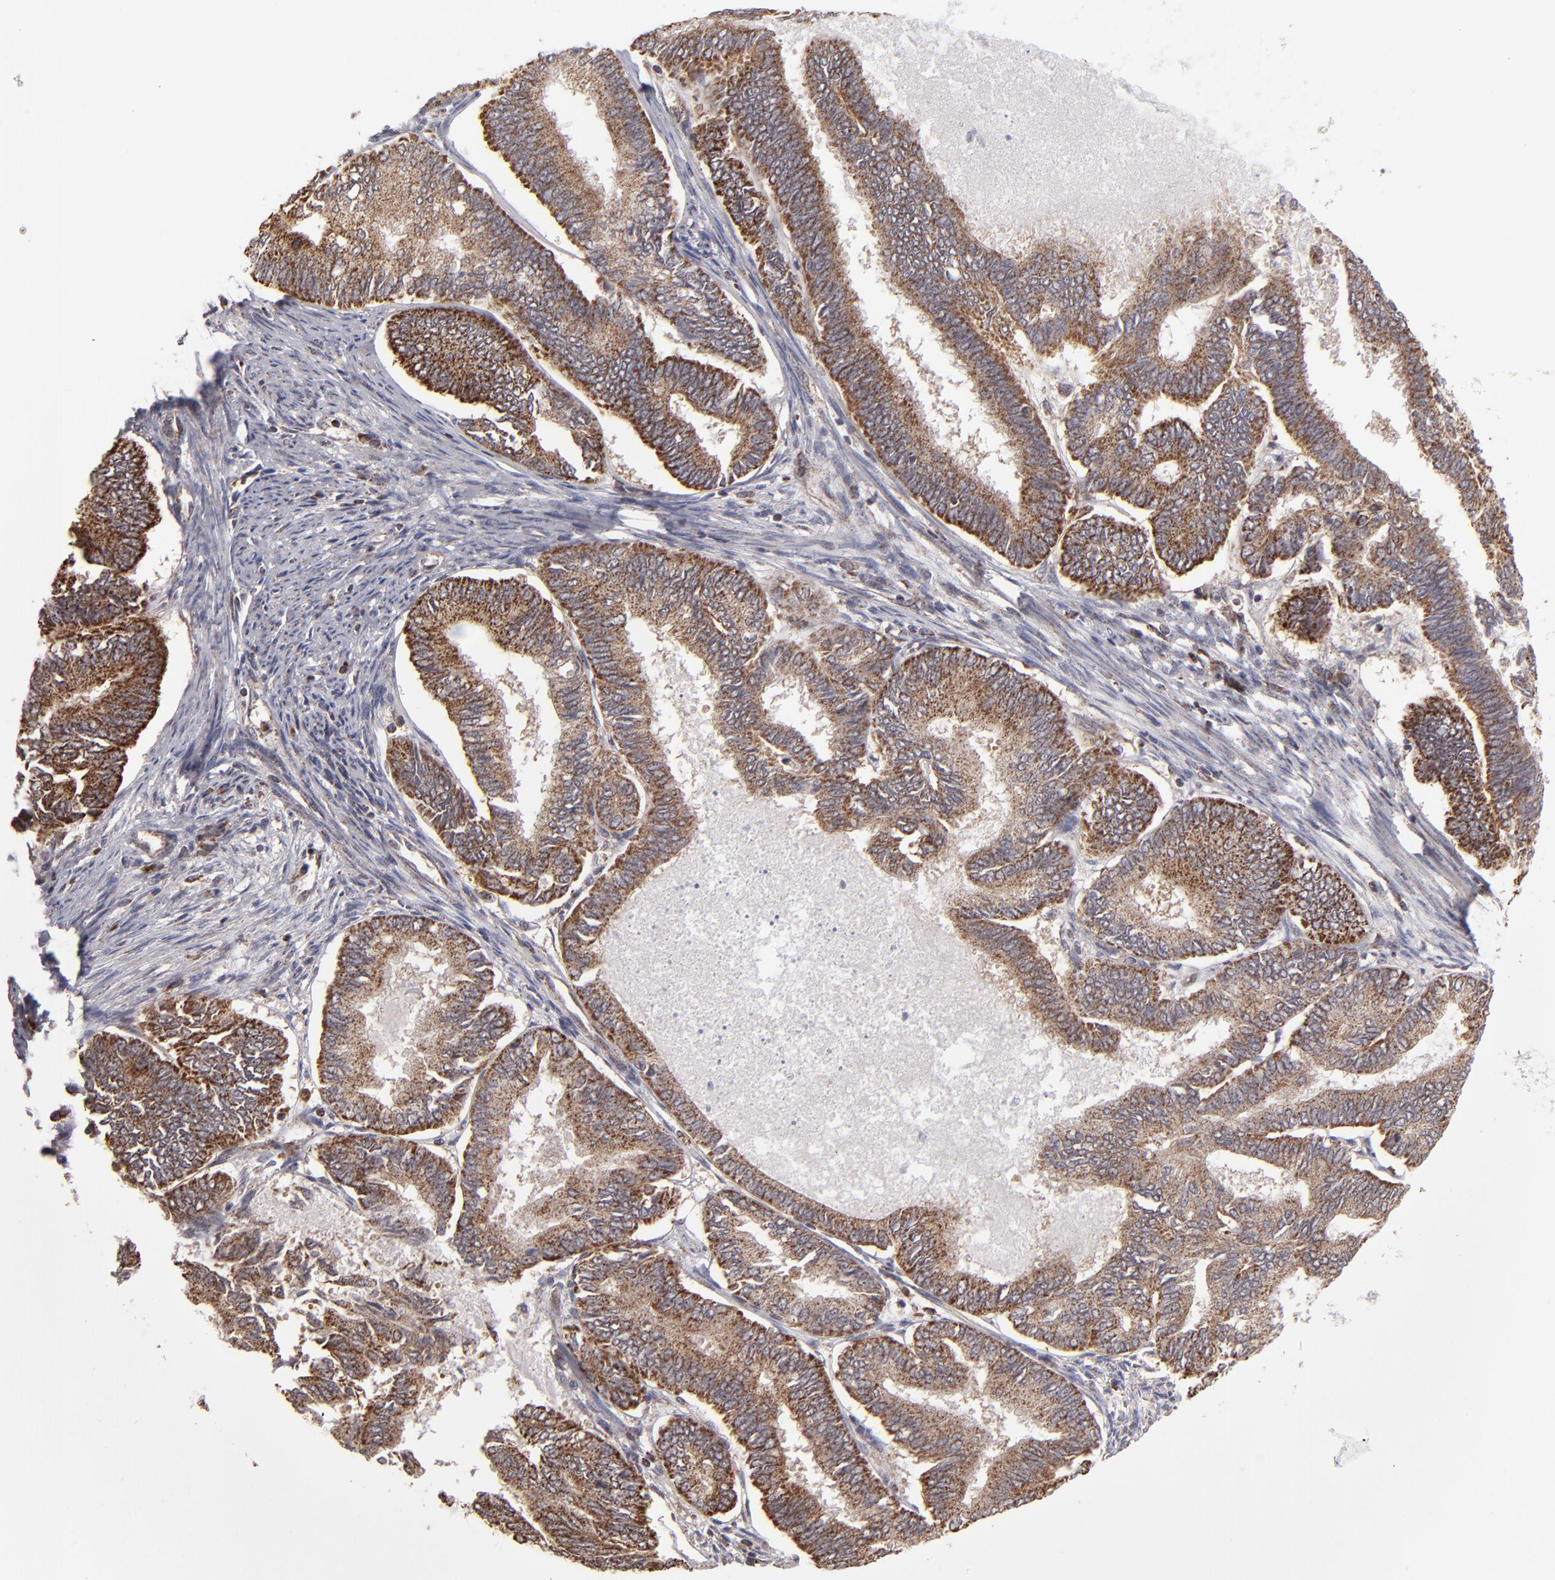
{"staining": {"intensity": "moderate", "quantity": ">75%", "location": "cytoplasmic/membranous"}, "tissue": "endometrial cancer", "cell_type": "Tumor cells", "image_type": "cancer", "snomed": [{"axis": "morphology", "description": "Adenocarcinoma, NOS"}, {"axis": "topography", "description": "Endometrium"}], "caption": "An immunohistochemistry histopathology image of tumor tissue is shown. Protein staining in brown highlights moderate cytoplasmic/membranous positivity in endometrial cancer within tumor cells.", "gene": "SLC15A1", "patient": {"sex": "female", "age": 86}}